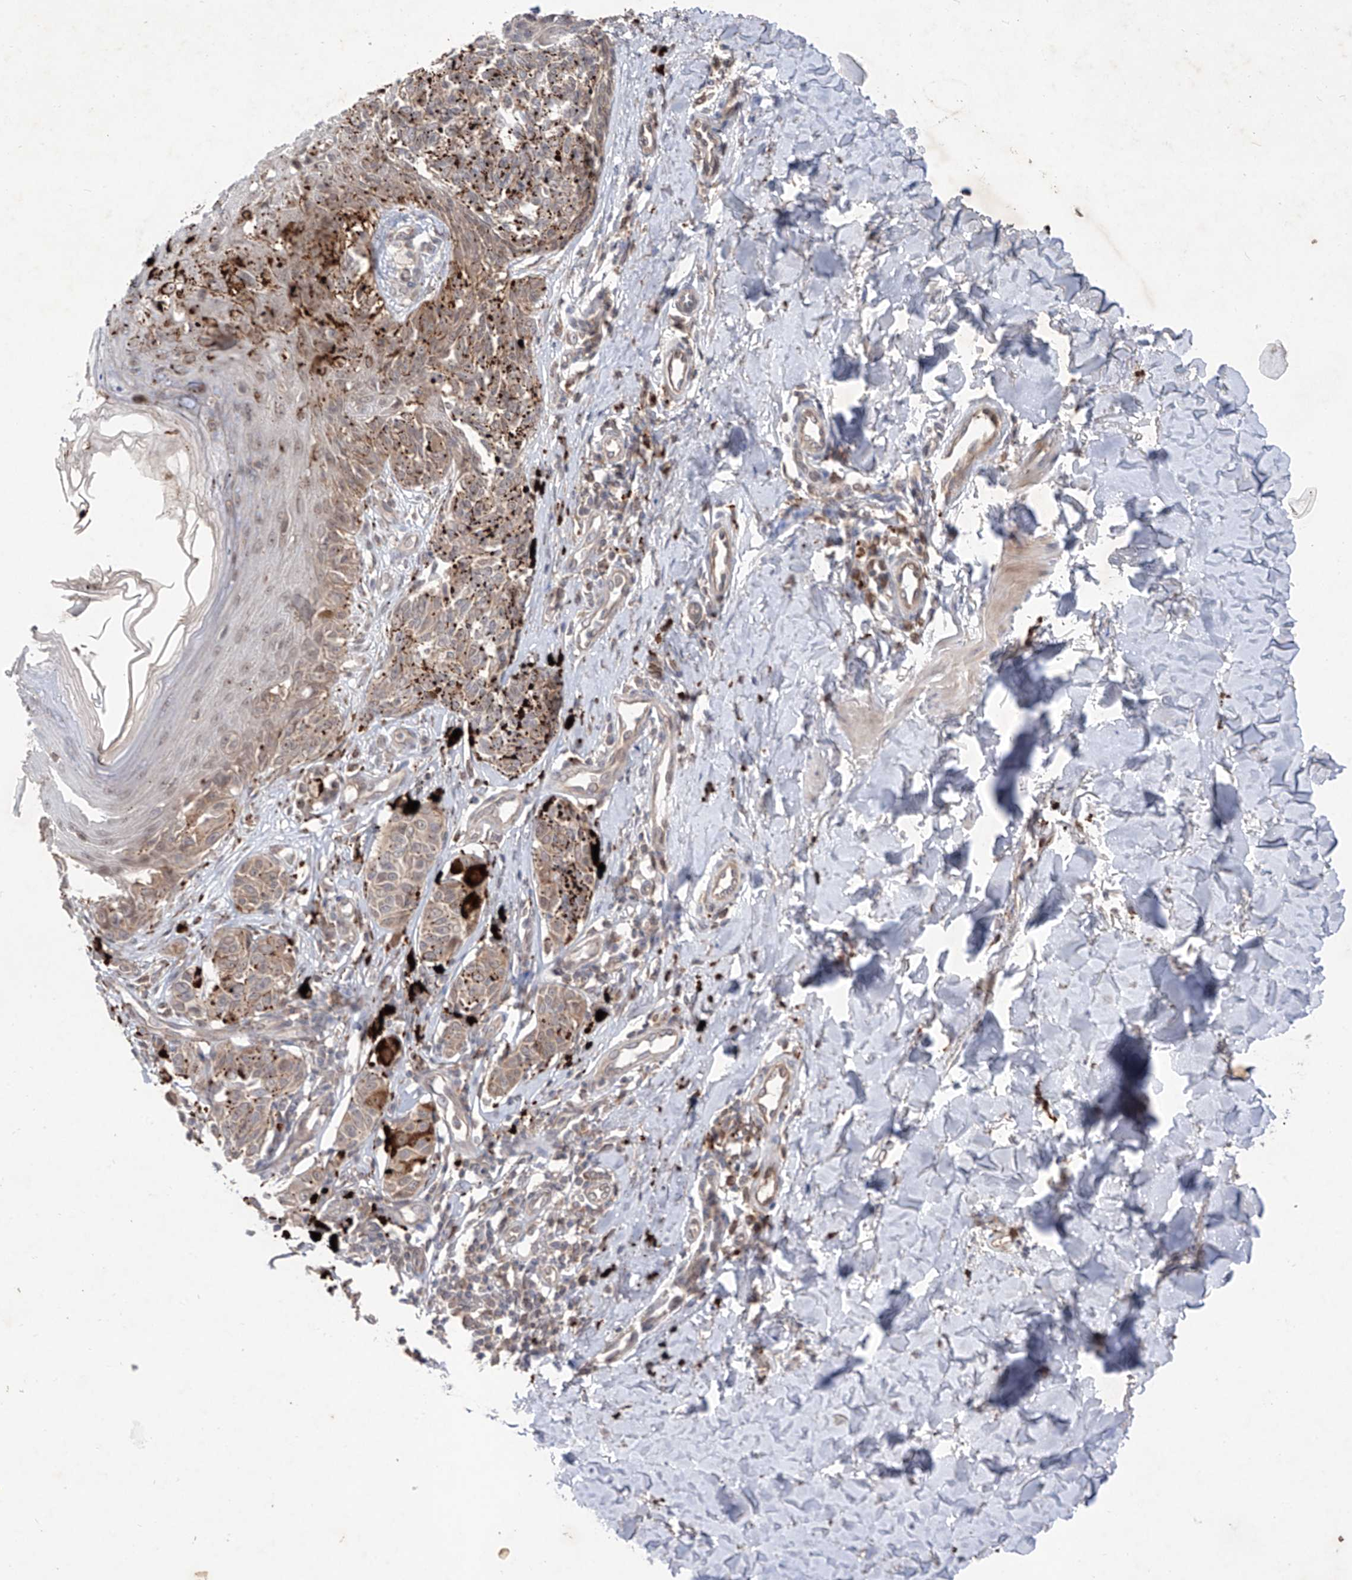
{"staining": {"intensity": "weak", "quantity": "25%-75%", "location": "cytoplasmic/membranous"}, "tissue": "melanoma", "cell_type": "Tumor cells", "image_type": "cancer", "snomed": [{"axis": "morphology", "description": "Malignant melanoma, NOS"}, {"axis": "topography", "description": "Skin"}], "caption": "Melanoma stained with a brown dye reveals weak cytoplasmic/membranous positive expression in approximately 25%-75% of tumor cells.", "gene": "FAM135A", "patient": {"sex": "male", "age": 53}}